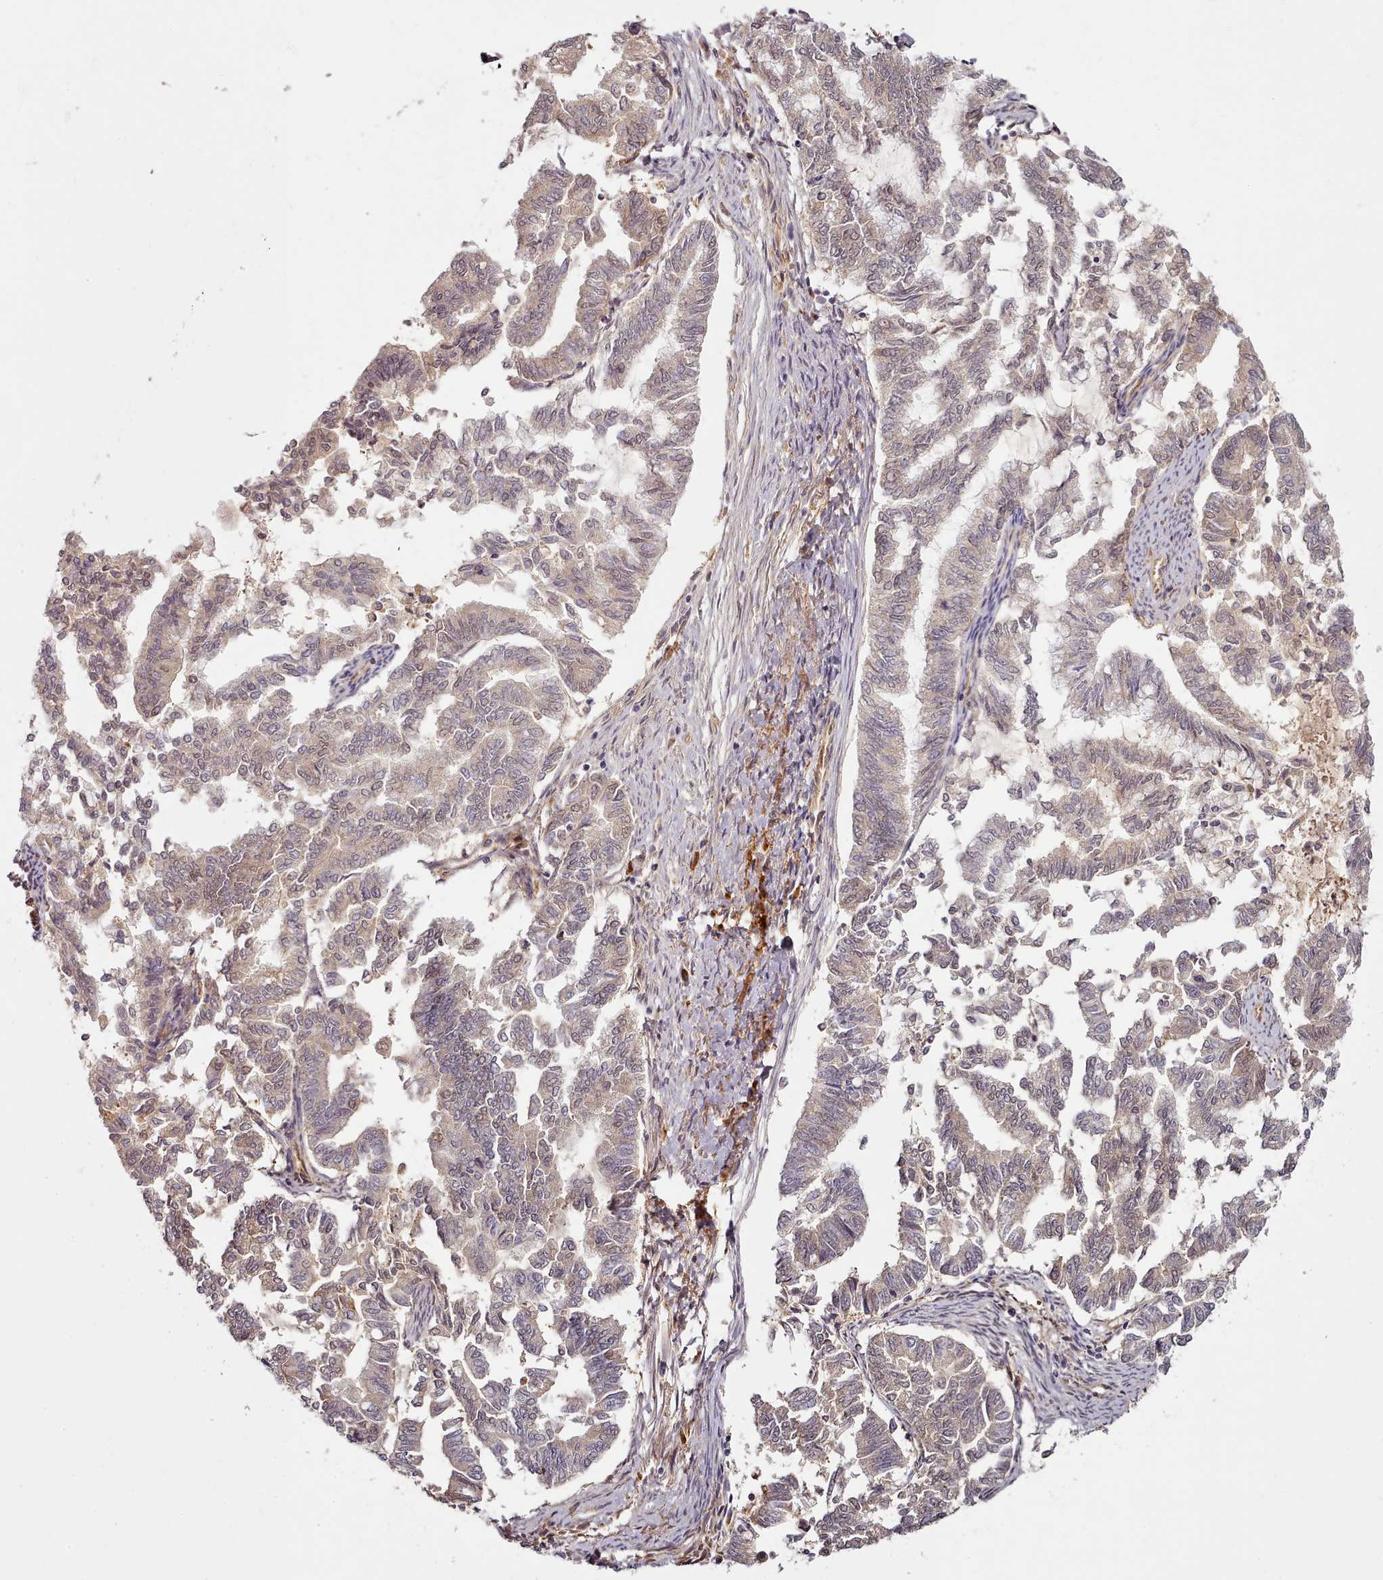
{"staining": {"intensity": "weak", "quantity": "25%-75%", "location": "cytoplasmic/membranous,nuclear"}, "tissue": "endometrial cancer", "cell_type": "Tumor cells", "image_type": "cancer", "snomed": [{"axis": "morphology", "description": "Adenocarcinoma, NOS"}, {"axis": "topography", "description": "Endometrium"}], "caption": "The image displays immunohistochemical staining of endometrial adenocarcinoma. There is weak cytoplasmic/membranous and nuclear positivity is seen in about 25%-75% of tumor cells.", "gene": "C1QTNF5", "patient": {"sex": "female", "age": 79}}